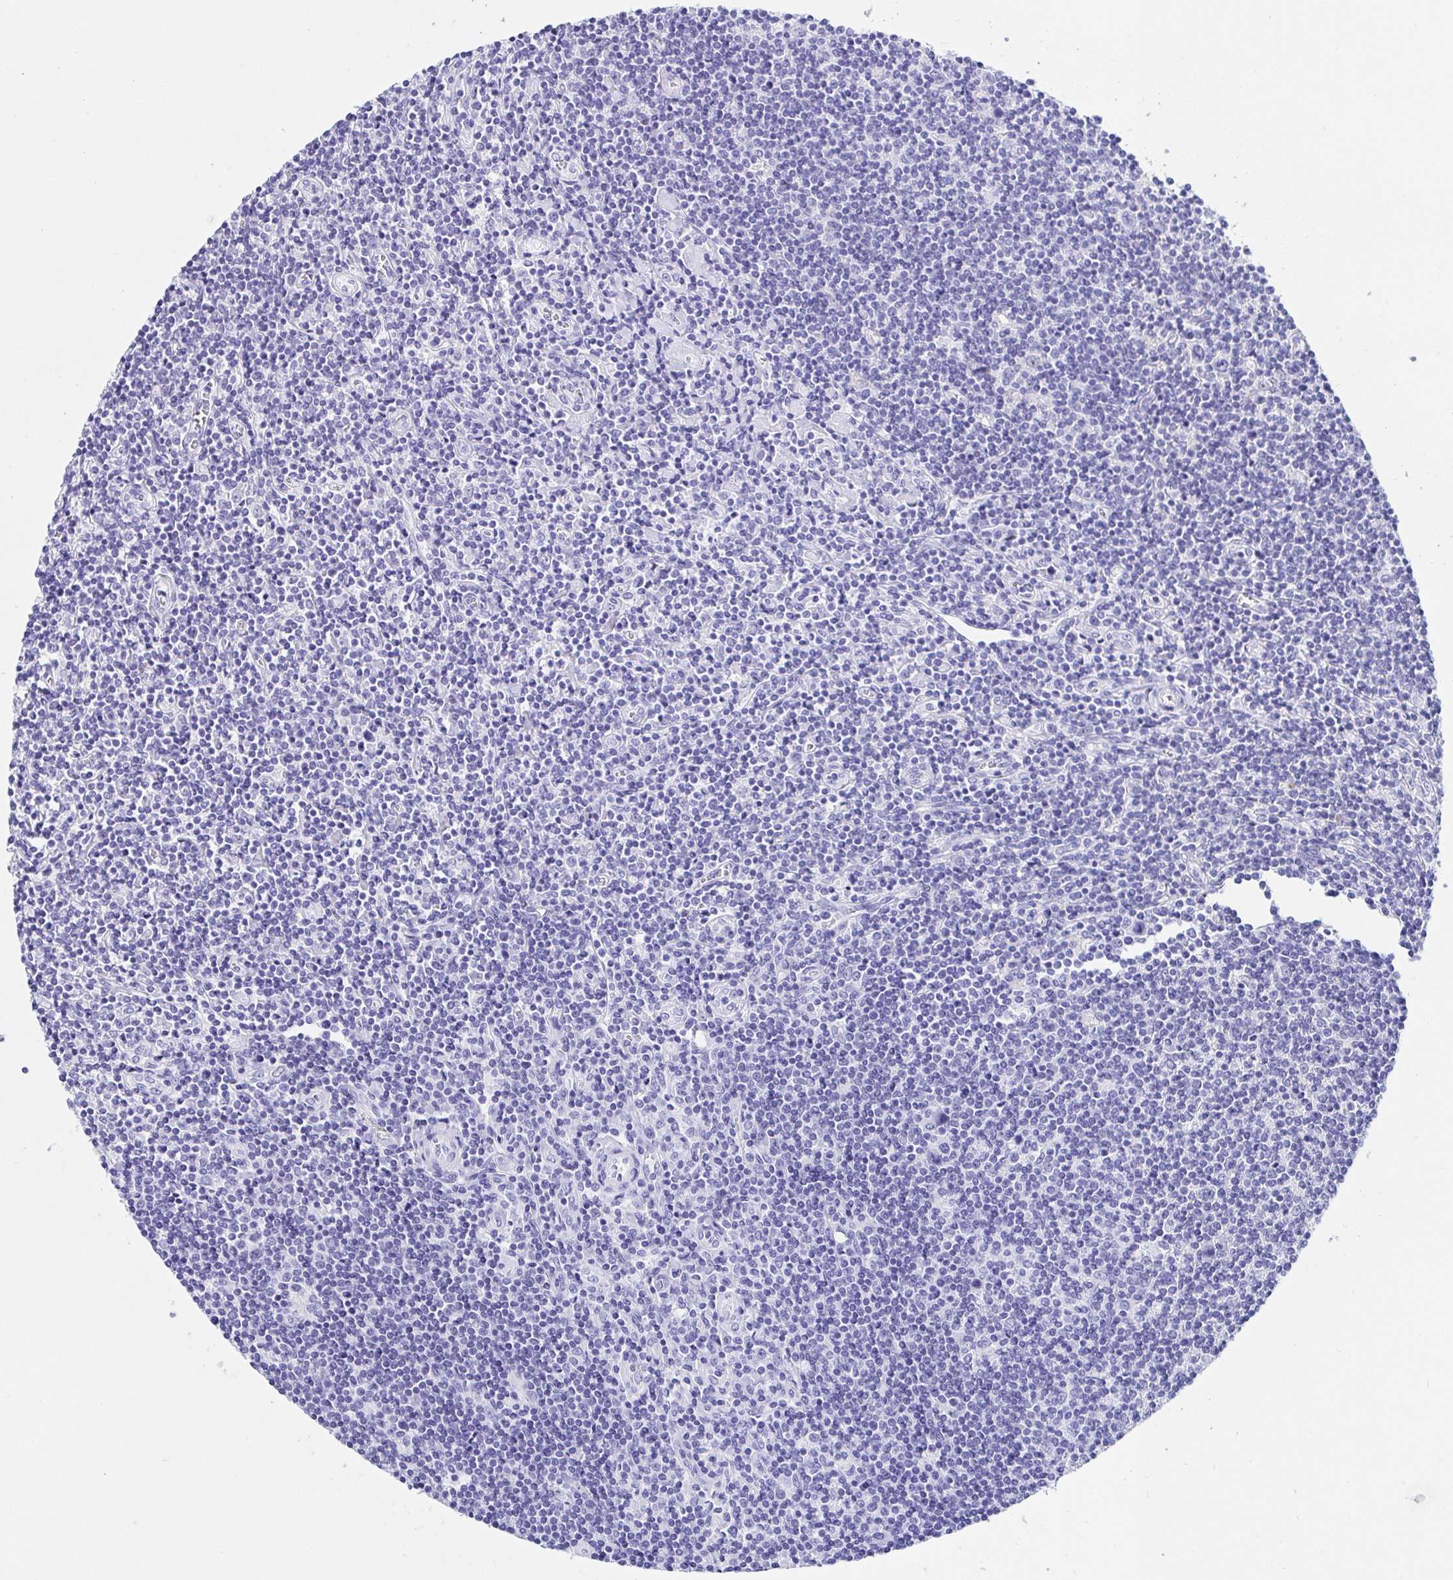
{"staining": {"intensity": "negative", "quantity": "none", "location": "none"}, "tissue": "lymphoma", "cell_type": "Tumor cells", "image_type": "cancer", "snomed": [{"axis": "morphology", "description": "Hodgkin's disease, NOS"}, {"axis": "topography", "description": "Lymph node"}], "caption": "Human lymphoma stained for a protein using IHC exhibits no staining in tumor cells.", "gene": "PRAMEF19", "patient": {"sex": "male", "age": 40}}